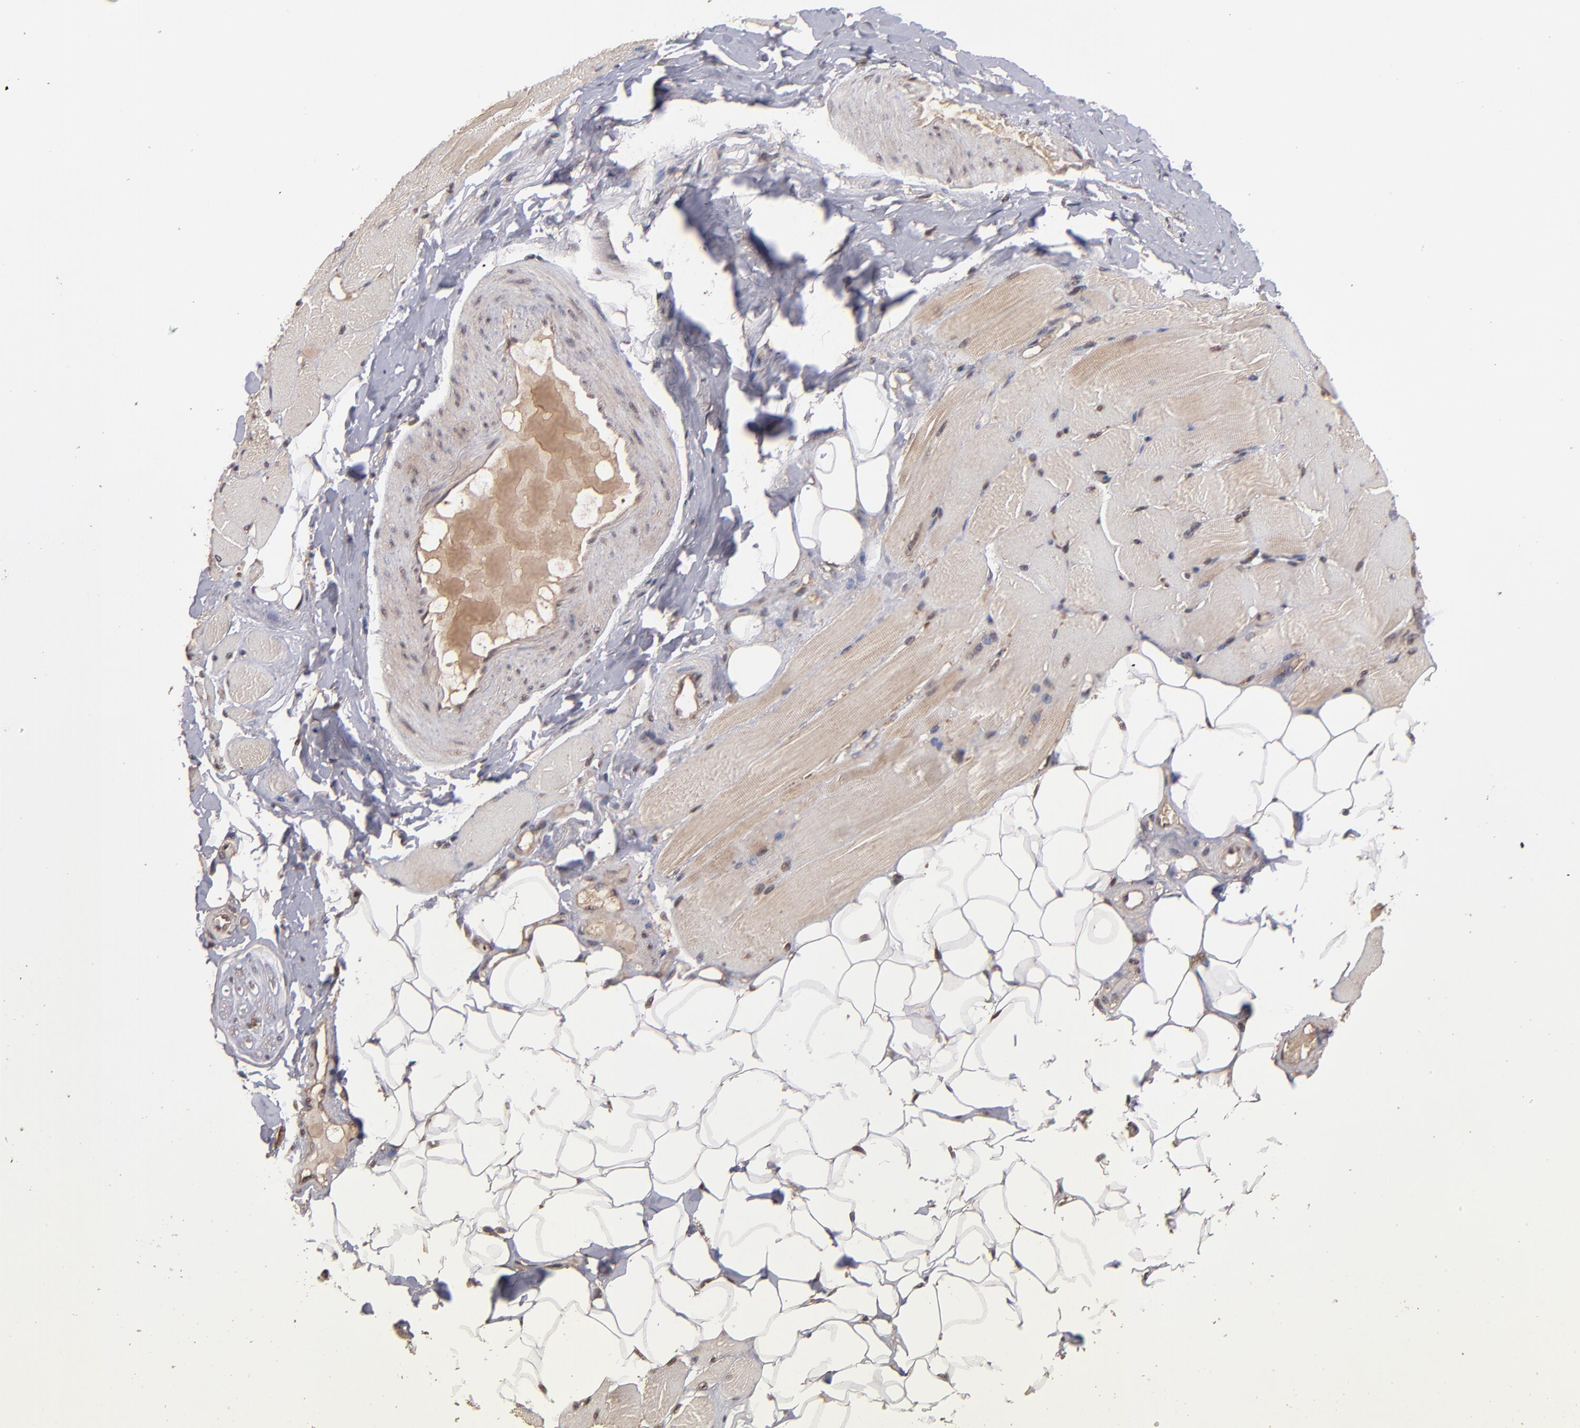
{"staining": {"intensity": "weak", "quantity": "25%-75%", "location": "cytoplasmic/membranous"}, "tissue": "skeletal muscle", "cell_type": "Myocytes", "image_type": "normal", "snomed": [{"axis": "morphology", "description": "Normal tissue, NOS"}, {"axis": "topography", "description": "Skeletal muscle"}, {"axis": "topography", "description": "Peripheral nerve tissue"}], "caption": "The immunohistochemical stain labels weak cytoplasmic/membranous positivity in myocytes of benign skeletal muscle. (DAB = brown stain, brightfield microscopy at high magnification).", "gene": "NFE2L2", "patient": {"sex": "female", "age": 84}}